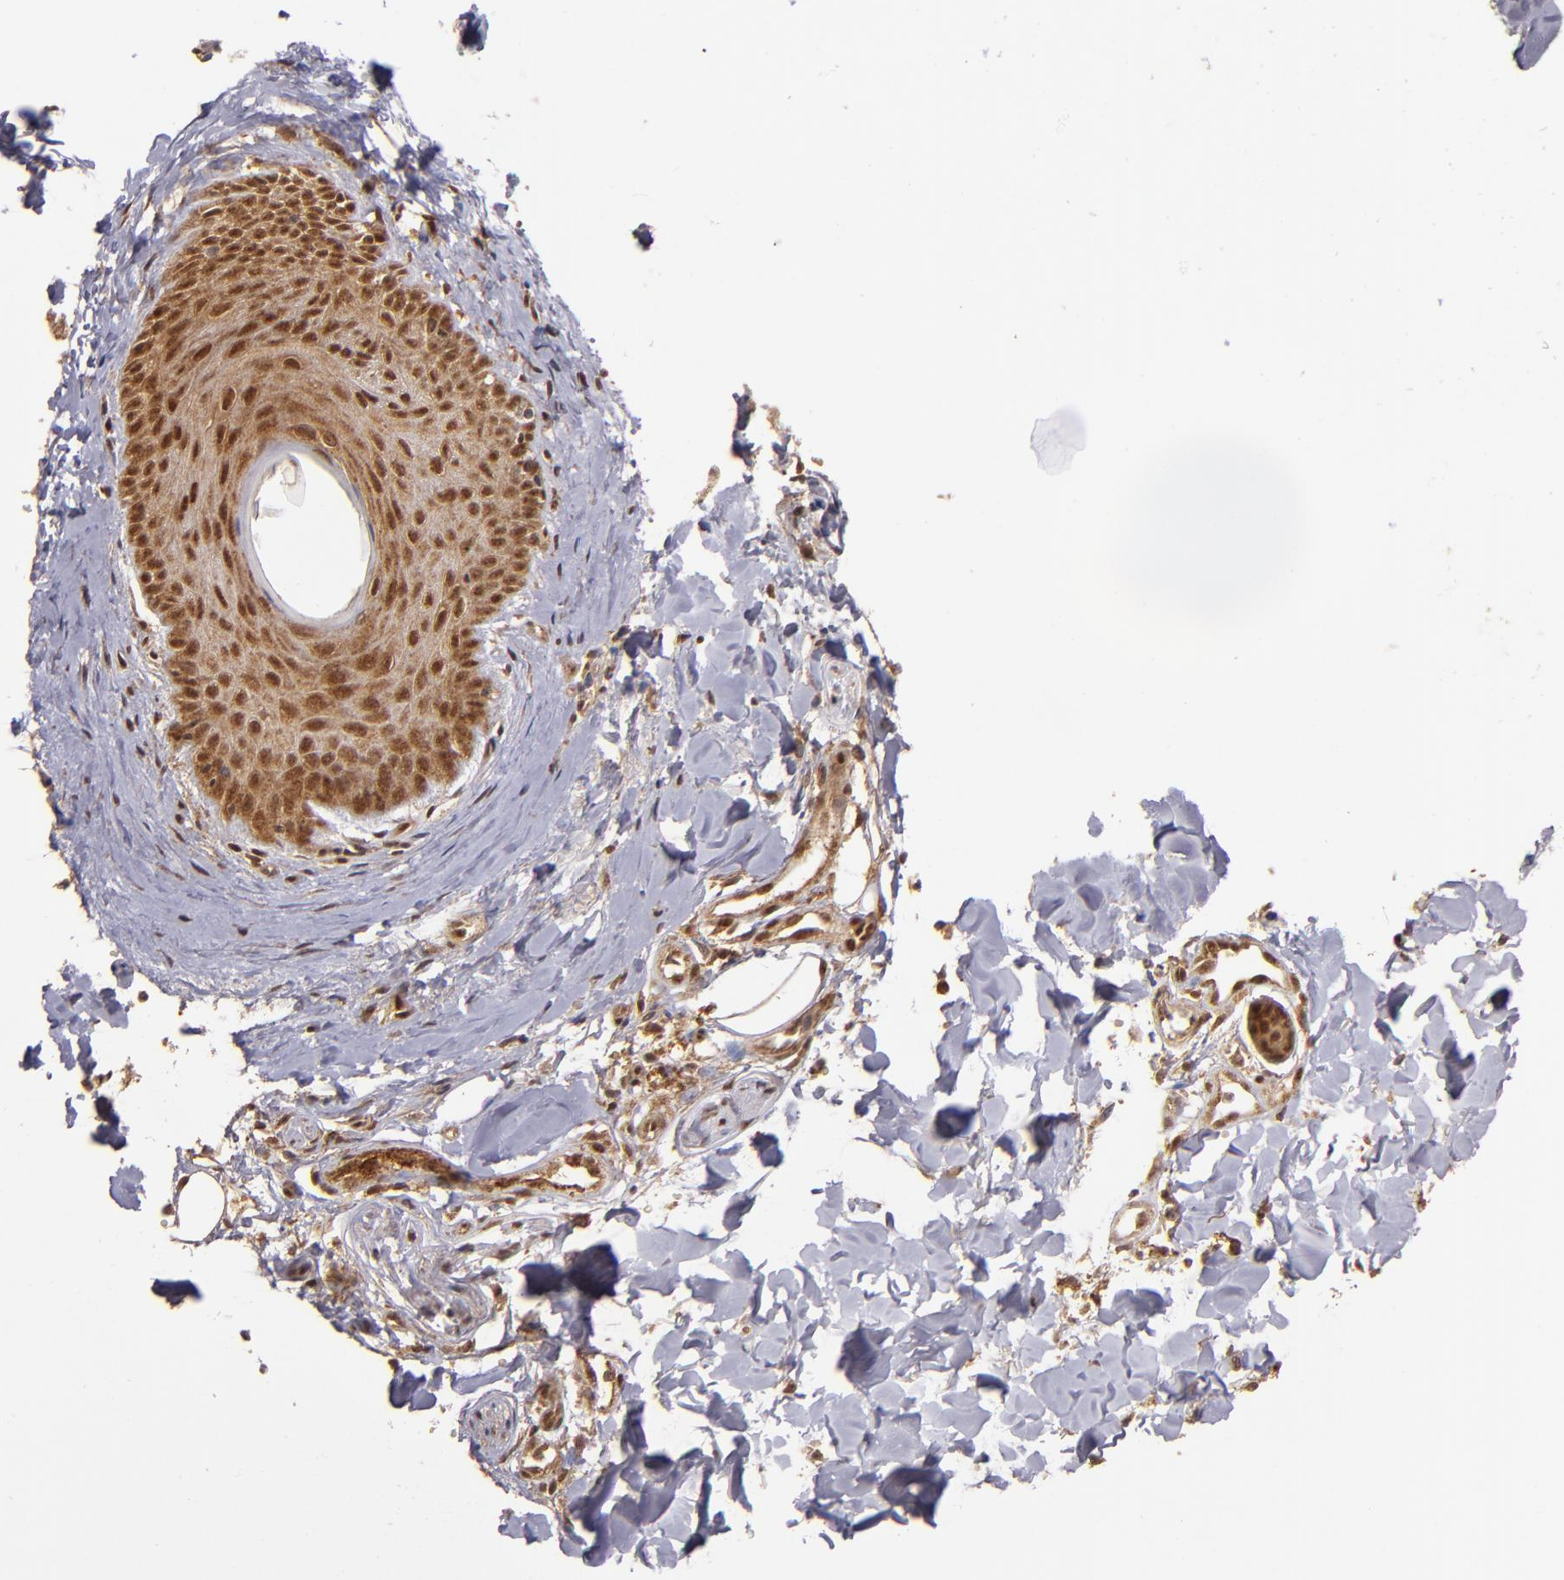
{"staining": {"intensity": "strong", "quantity": ">75%", "location": "cytoplasmic/membranous,nuclear"}, "tissue": "skin", "cell_type": "Epidermal cells", "image_type": "normal", "snomed": [{"axis": "morphology", "description": "Normal tissue, NOS"}, {"axis": "morphology", "description": "Inflammation, NOS"}, {"axis": "topography", "description": "Soft tissue"}, {"axis": "topography", "description": "Anal"}], "caption": "Protein positivity by IHC reveals strong cytoplasmic/membranous,nuclear positivity in approximately >75% of epidermal cells in normal skin.", "gene": "RIOK3", "patient": {"sex": "female", "age": 15}}